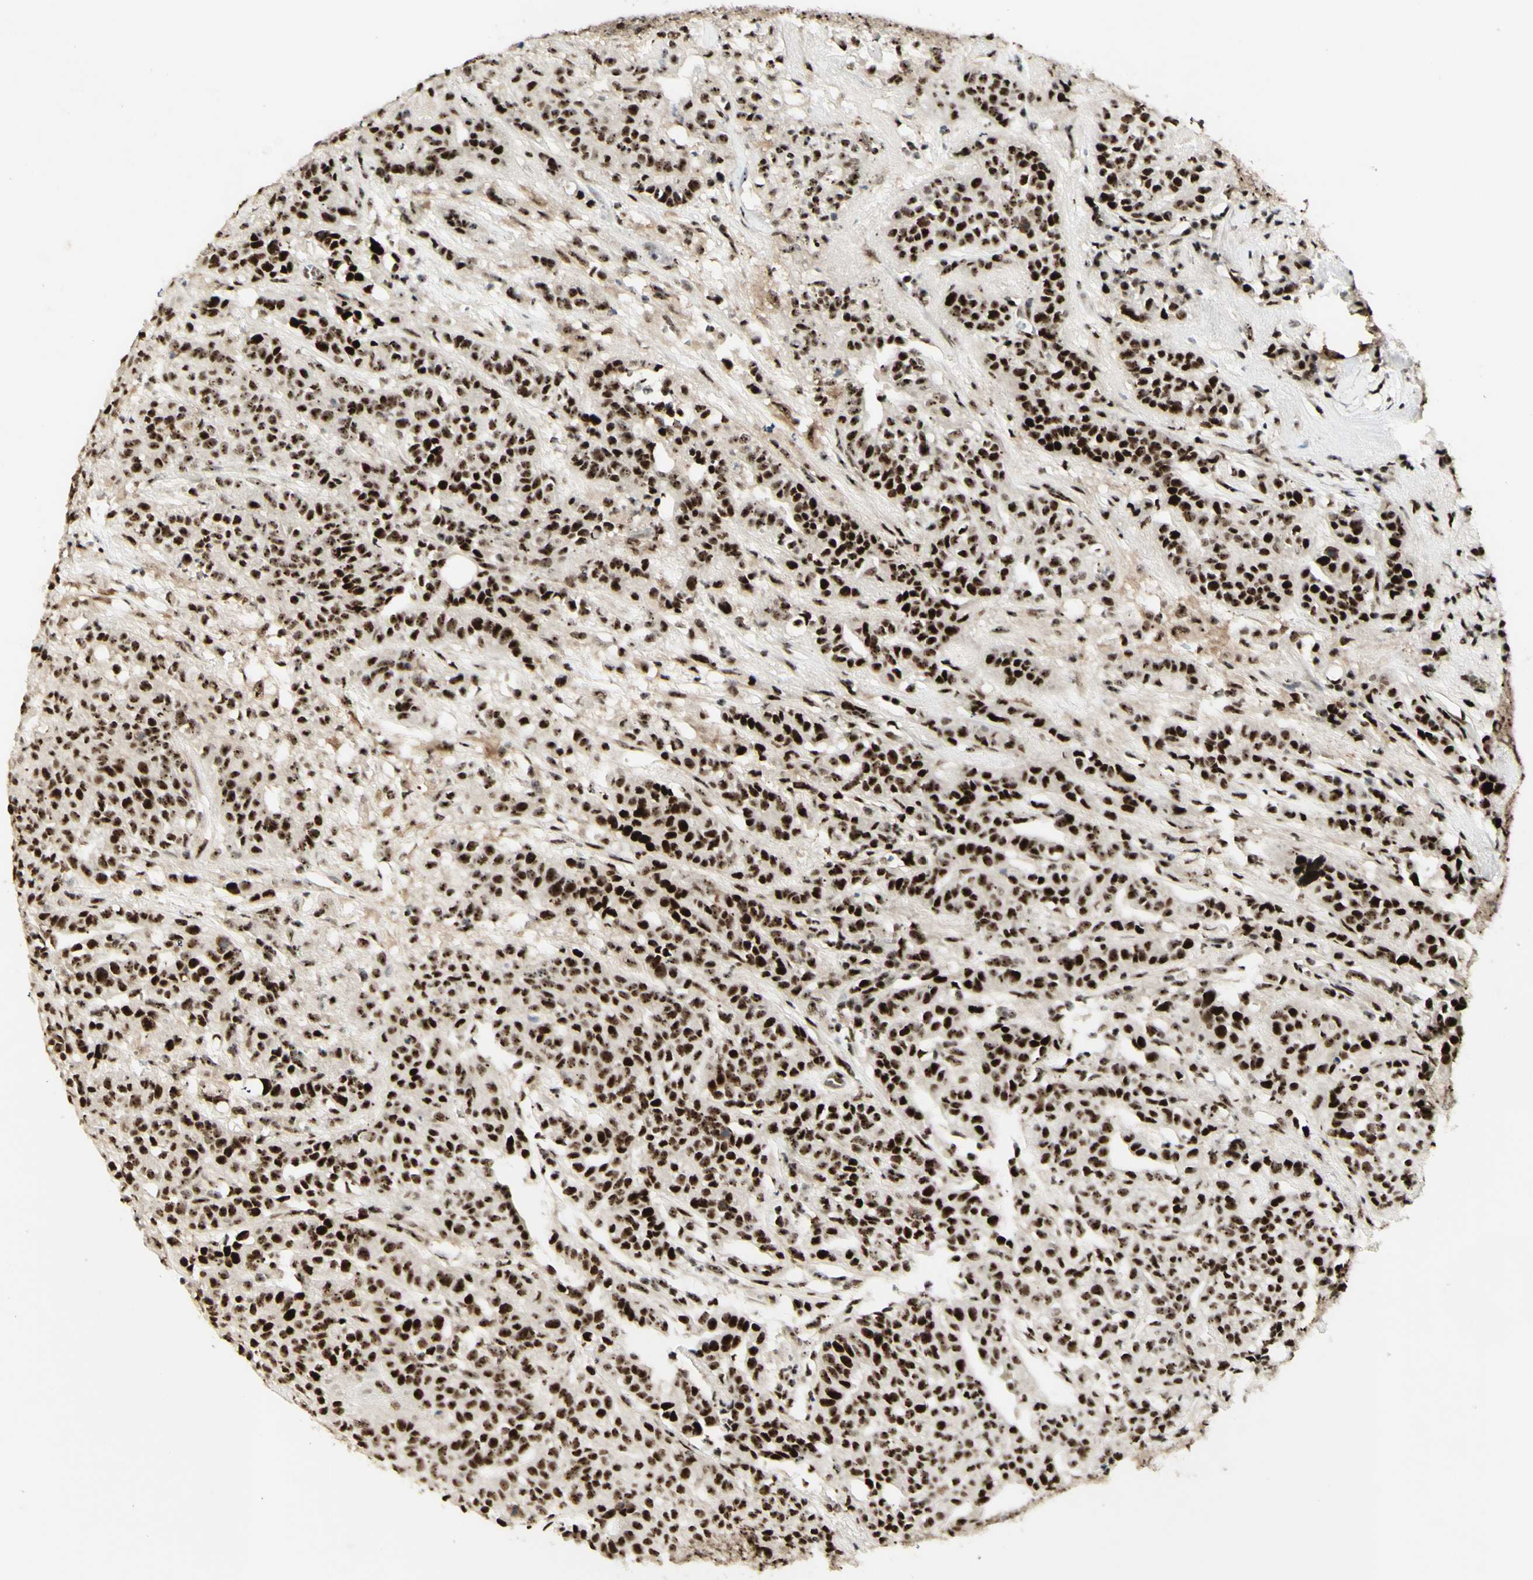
{"staining": {"intensity": "strong", "quantity": ">75%", "location": "nuclear"}, "tissue": "head and neck cancer", "cell_type": "Tumor cells", "image_type": "cancer", "snomed": [{"axis": "morphology", "description": "Adenocarcinoma, NOS"}, {"axis": "topography", "description": "Salivary gland"}, {"axis": "topography", "description": "Head-Neck"}], "caption": "Strong nuclear expression for a protein is seen in approximately >75% of tumor cells of adenocarcinoma (head and neck) using immunohistochemistry.", "gene": "DHX9", "patient": {"sex": "female", "age": 65}}